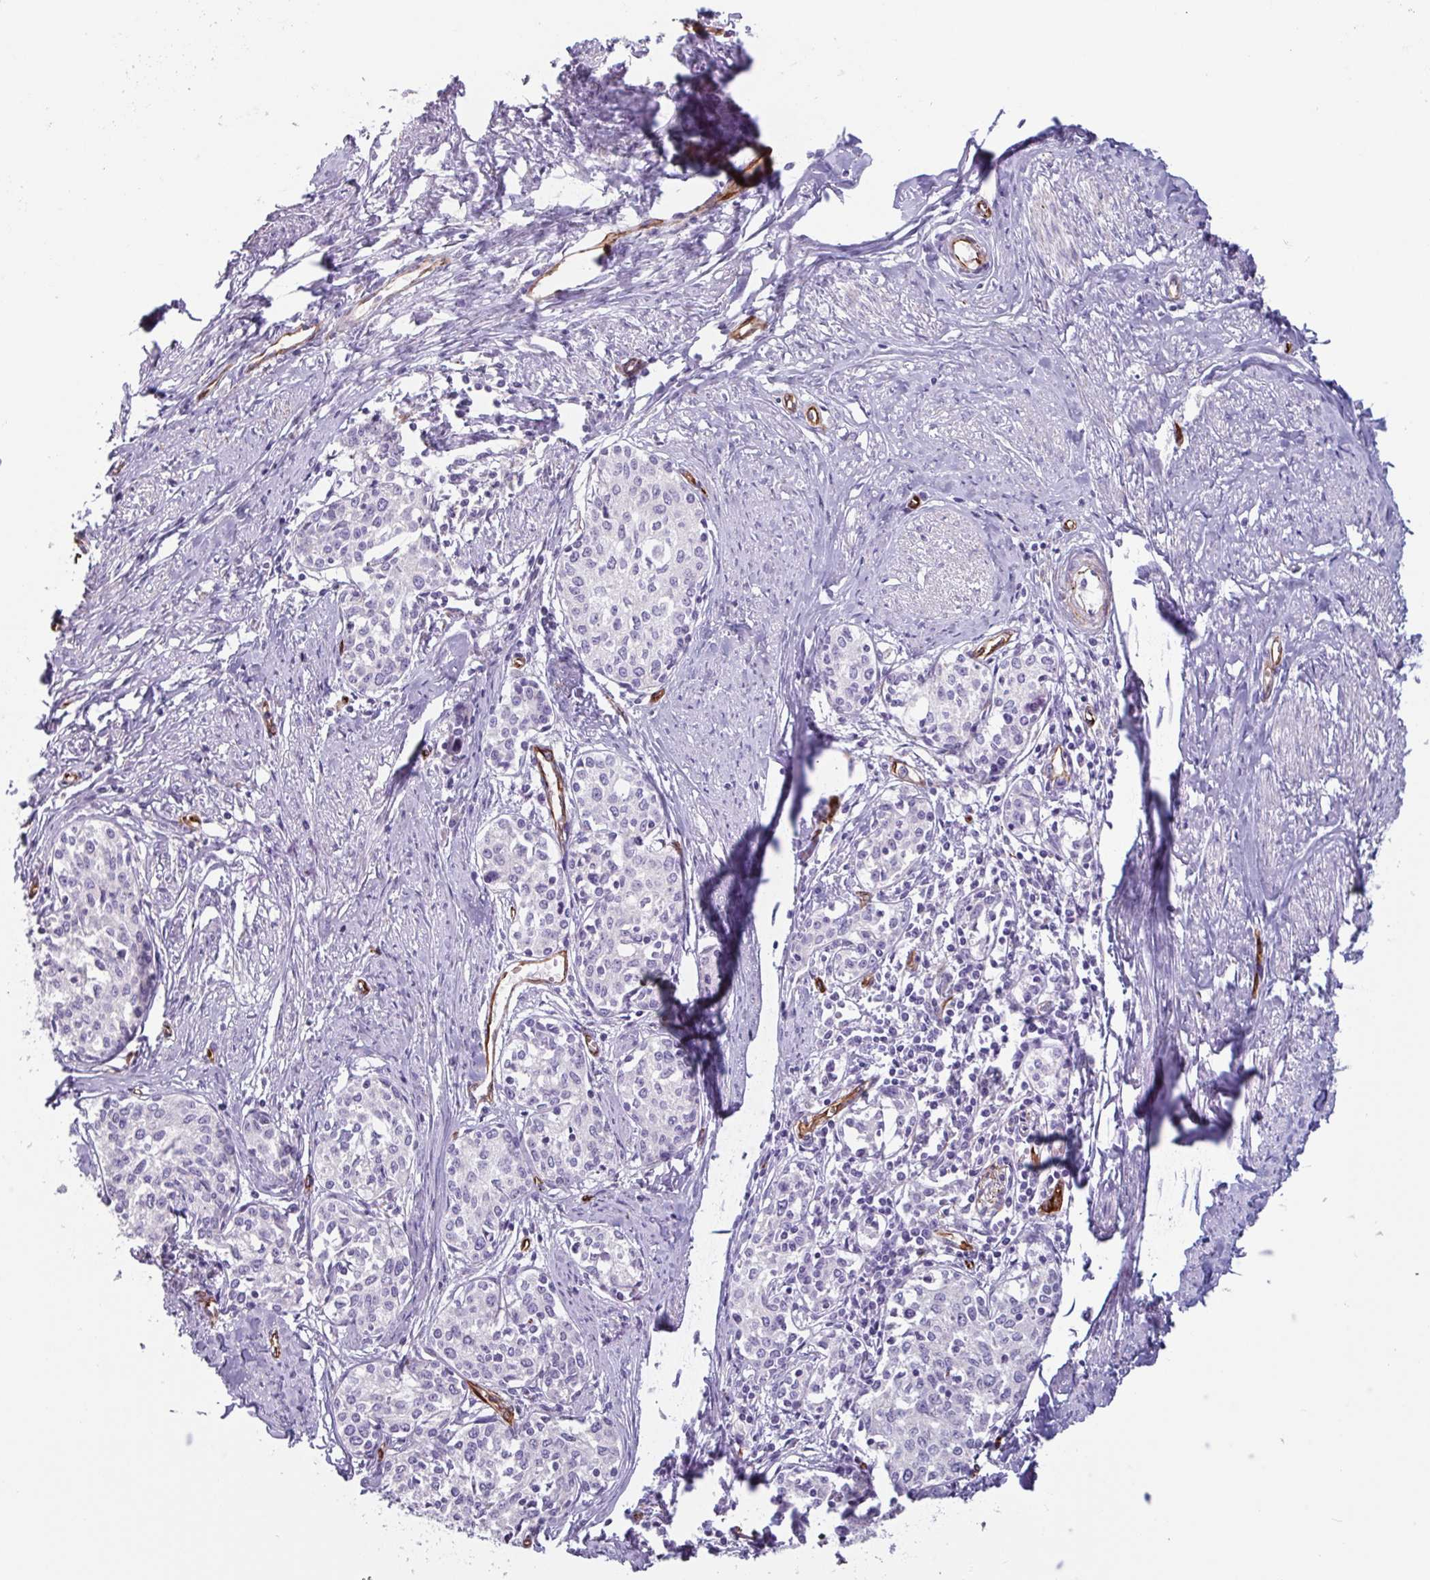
{"staining": {"intensity": "negative", "quantity": "none", "location": "none"}, "tissue": "cervical cancer", "cell_type": "Tumor cells", "image_type": "cancer", "snomed": [{"axis": "morphology", "description": "Squamous cell carcinoma, NOS"}, {"axis": "morphology", "description": "Adenocarcinoma, NOS"}, {"axis": "topography", "description": "Cervix"}], "caption": "Tumor cells are negative for brown protein staining in cervical cancer (adenocarcinoma).", "gene": "BTD", "patient": {"sex": "female", "age": 52}}